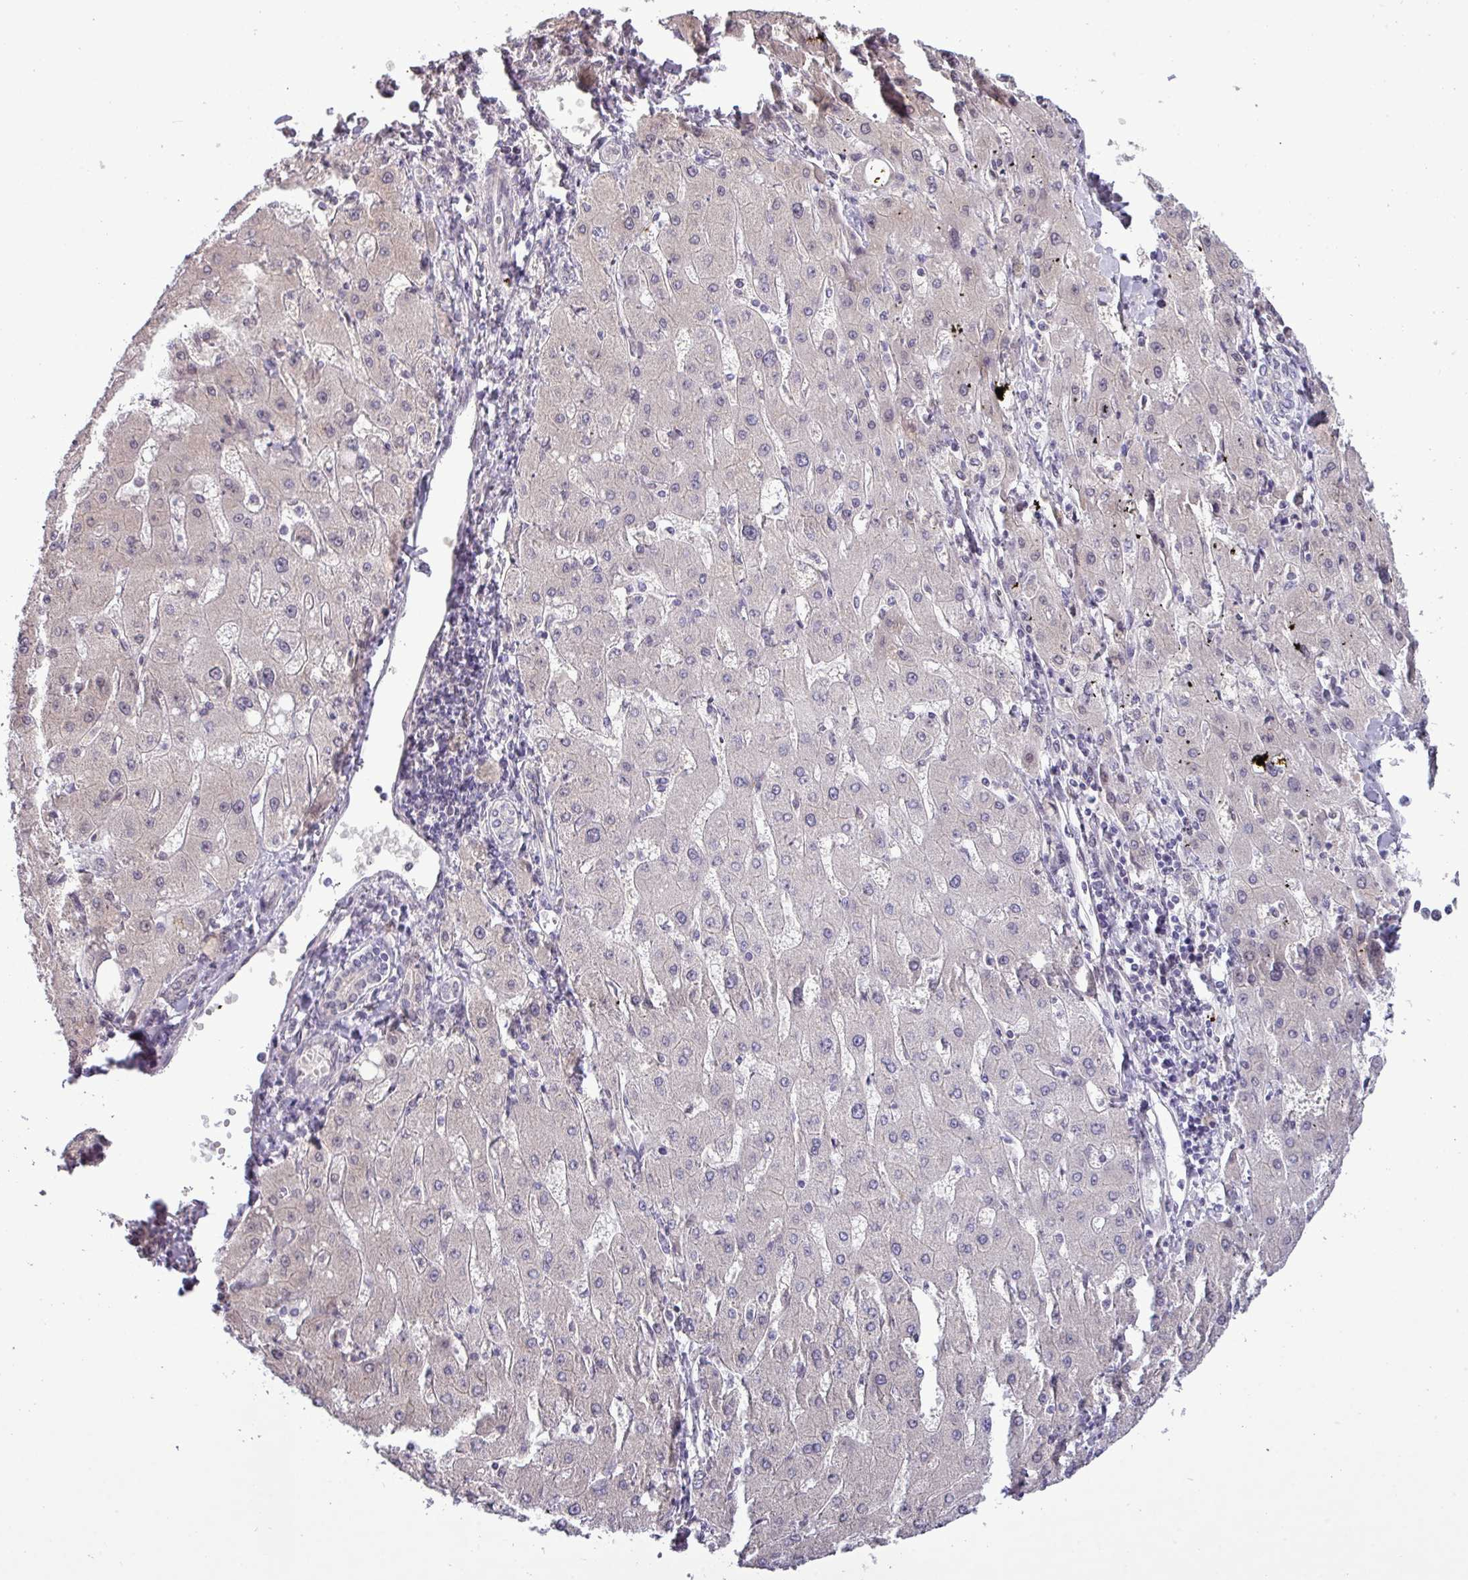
{"staining": {"intensity": "negative", "quantity": "none", "location": "none"}, "tissue": "liver cancer", "cell_type": "Tumor cells", "image_type": "cancer", "snomed": [{"axis": "morphology", "description": "Carcinoma, Hepatocellular, NOS"}, {"axis": "topography", "description": "Liver"}], "caption": "This is an immunohistochemistry (IHC) image of human liver hepatocellular carcinoma. There is no positivity in tumor cells.", "gene": "RIPPLY1", "patient": {"sex": "male", "age": 72}}